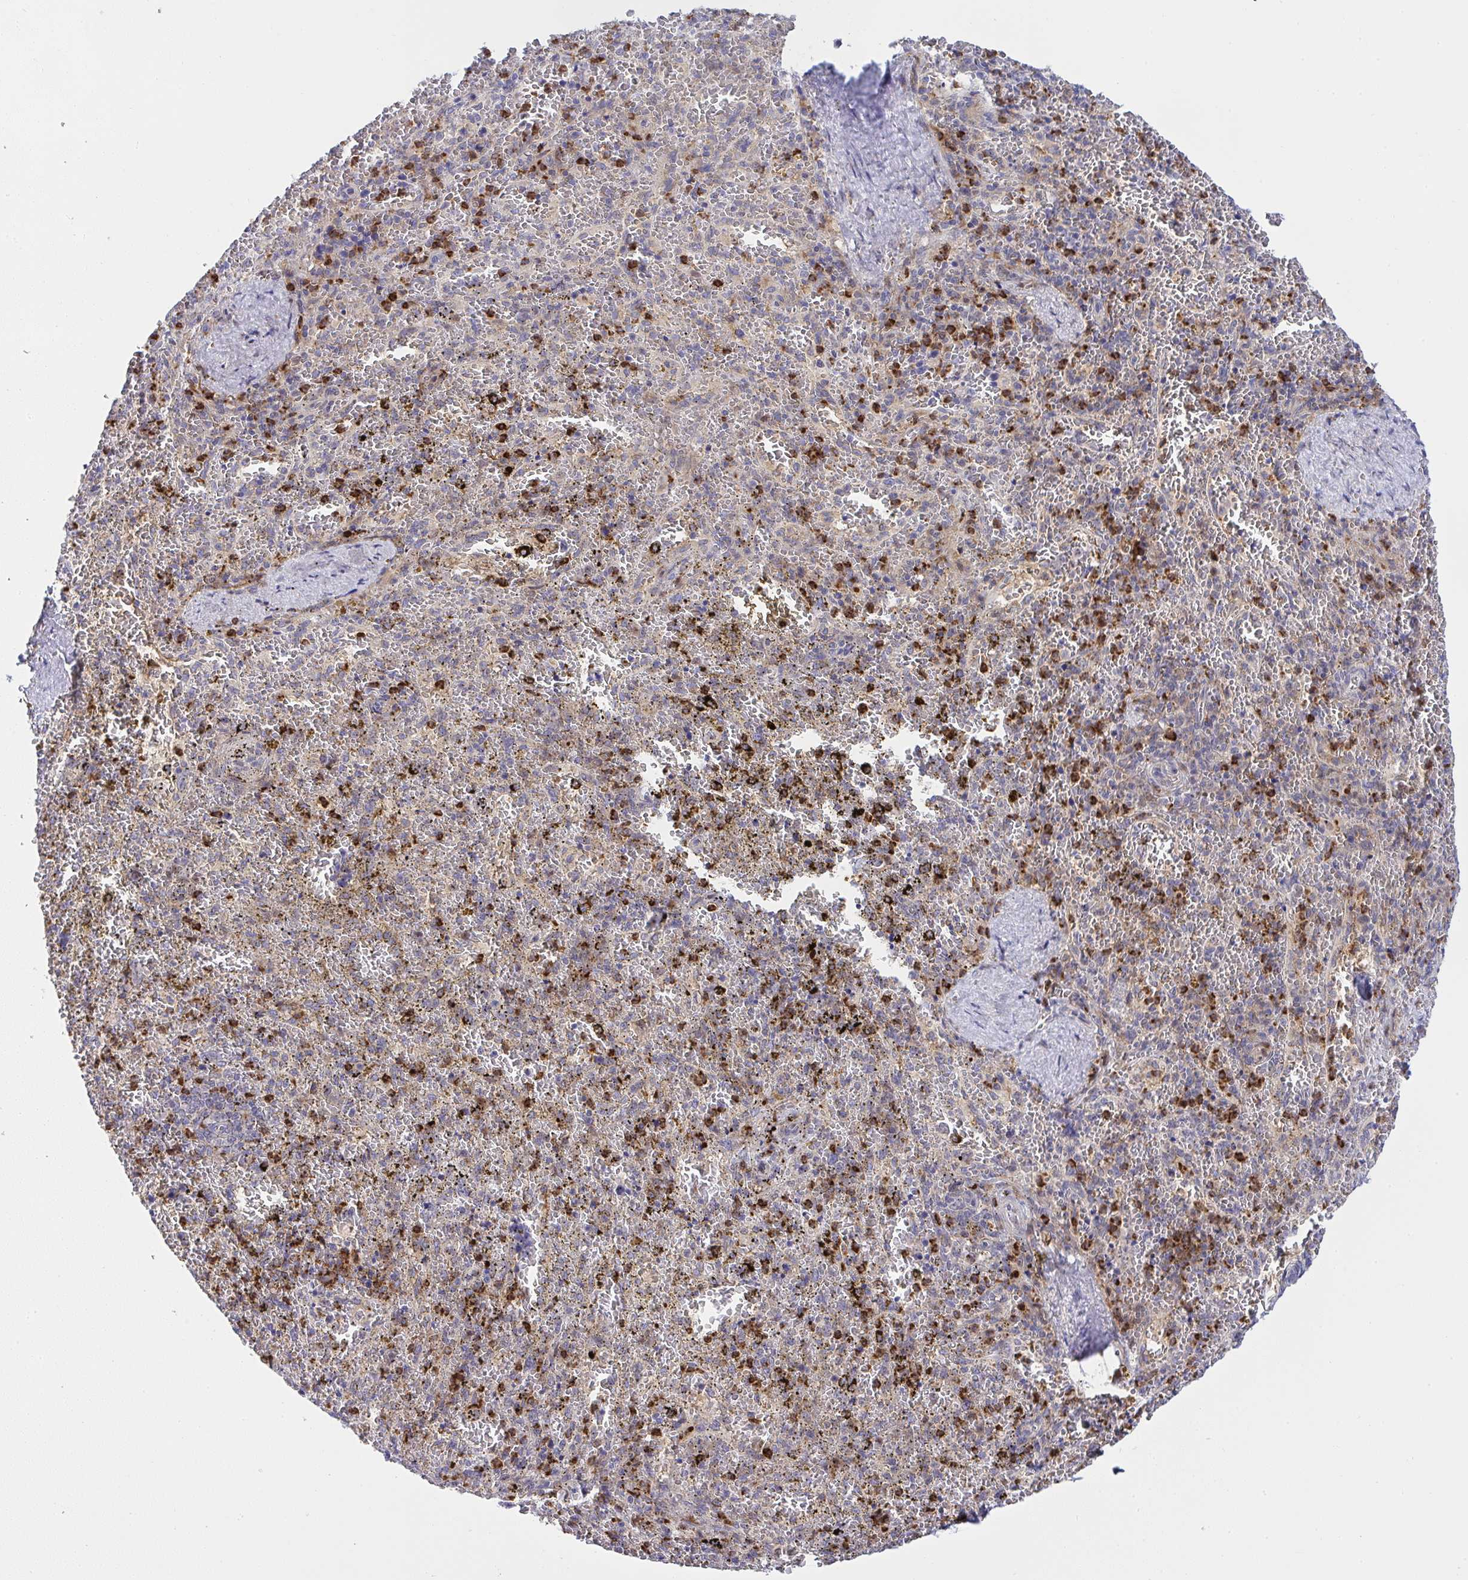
{"staining": {"intensity": "moderate", "quantity": "25%-75%", "location": "cytoplasmic/membranous"}, "tissue": "spleen", "cell_type": "Cells in red pulp", "image_type": "normal", "snomed": [{"axis": "morphology", "description": "Normal tissue, NOS"}, {"axis": "topography", "description": "Spleen"}], "caption": "There is medium levels of moderate cytoplasmic/membranous staining in cells in red pulp of benign spleen, as demonstrated by immunohistochemical staining (brown color).", "gene": "ZNF554", "patient": {"sex": "female", "age": 50}}